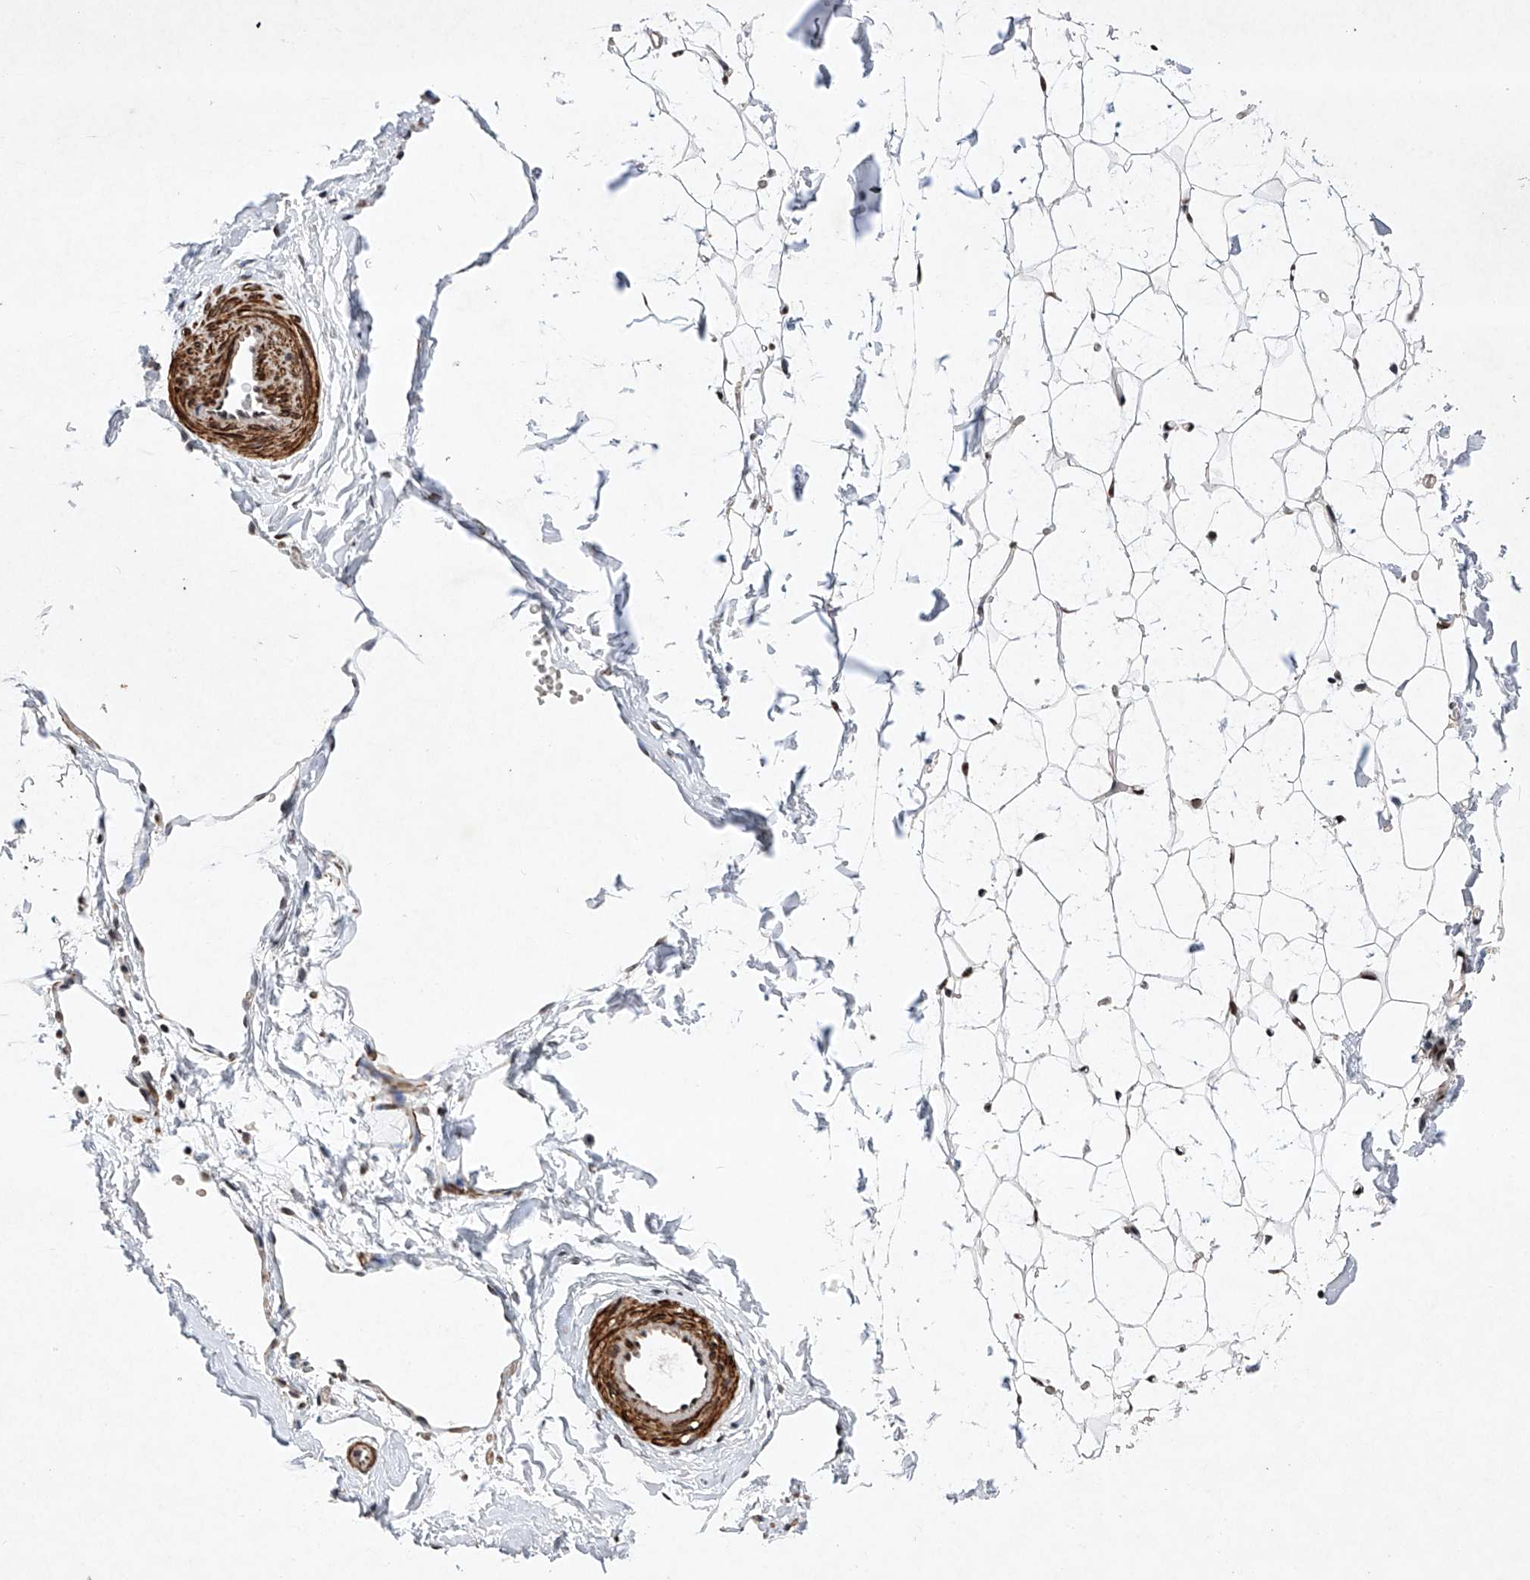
{"staining": {"intensity": "weak", "quantity": "25%-75%", "location": "cytoplasmic/membranous"}, "tissue": "adipose tissue", "cell_type": "Adipocytes", "image_type": "normal", "snomed": [{"axis": "morphology", "description": "Normal tissue, NOS"}, {"axis": "topography", "description": "Breast"}], "caption": "The histopathology image shows immunohistochemical staining of unremarkable adipose tissue. There is weak cytoplasmic/membranous staining is identified in about 25%-75% of adipocytes.", "gene": "NFATC4", "patient": {"sex": "female", "age": 23}}